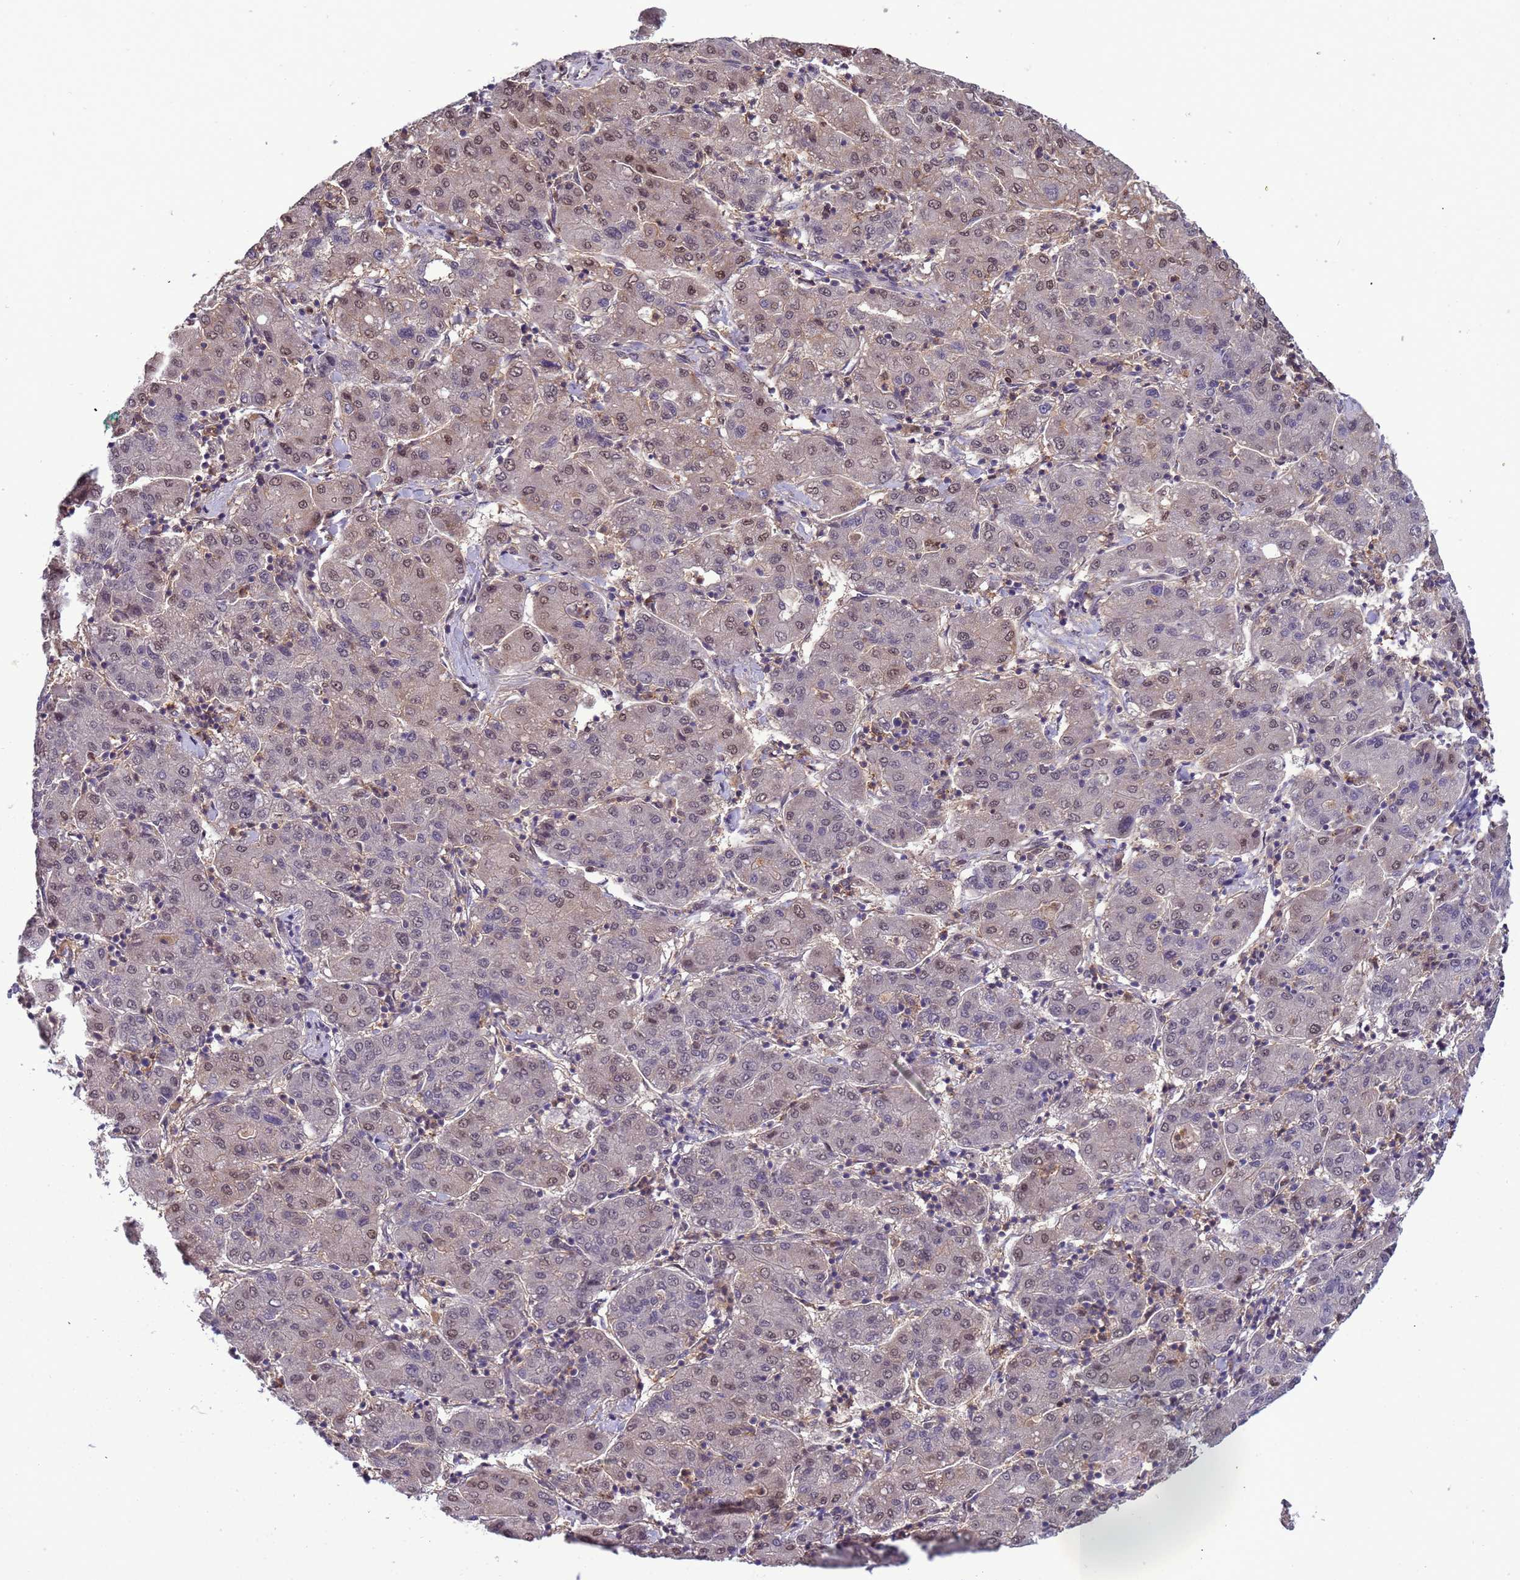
{"staining": {"intensity": "weak", "quantity": "25%-75%", "location": "nuclear"}, "tissue": "liver cancer", "cell_type": "Tumor cells", "image_type": "cancer", "snomed": [{"axis": "morphology", "description": "Carcinoma, Hepatocellular, NOS"}, {"axis": "topography", "description": "Liver"}], "caption": "This image exhibits hepatocellular carcinoma (liver) stained with IHC to label a protein in brown. The nuclear of tumor cells show weak positivity for the protein. Nuclei are counter-stained blue.", "gene": "CD53", "patient": {"sex": "male", "age": 65}}